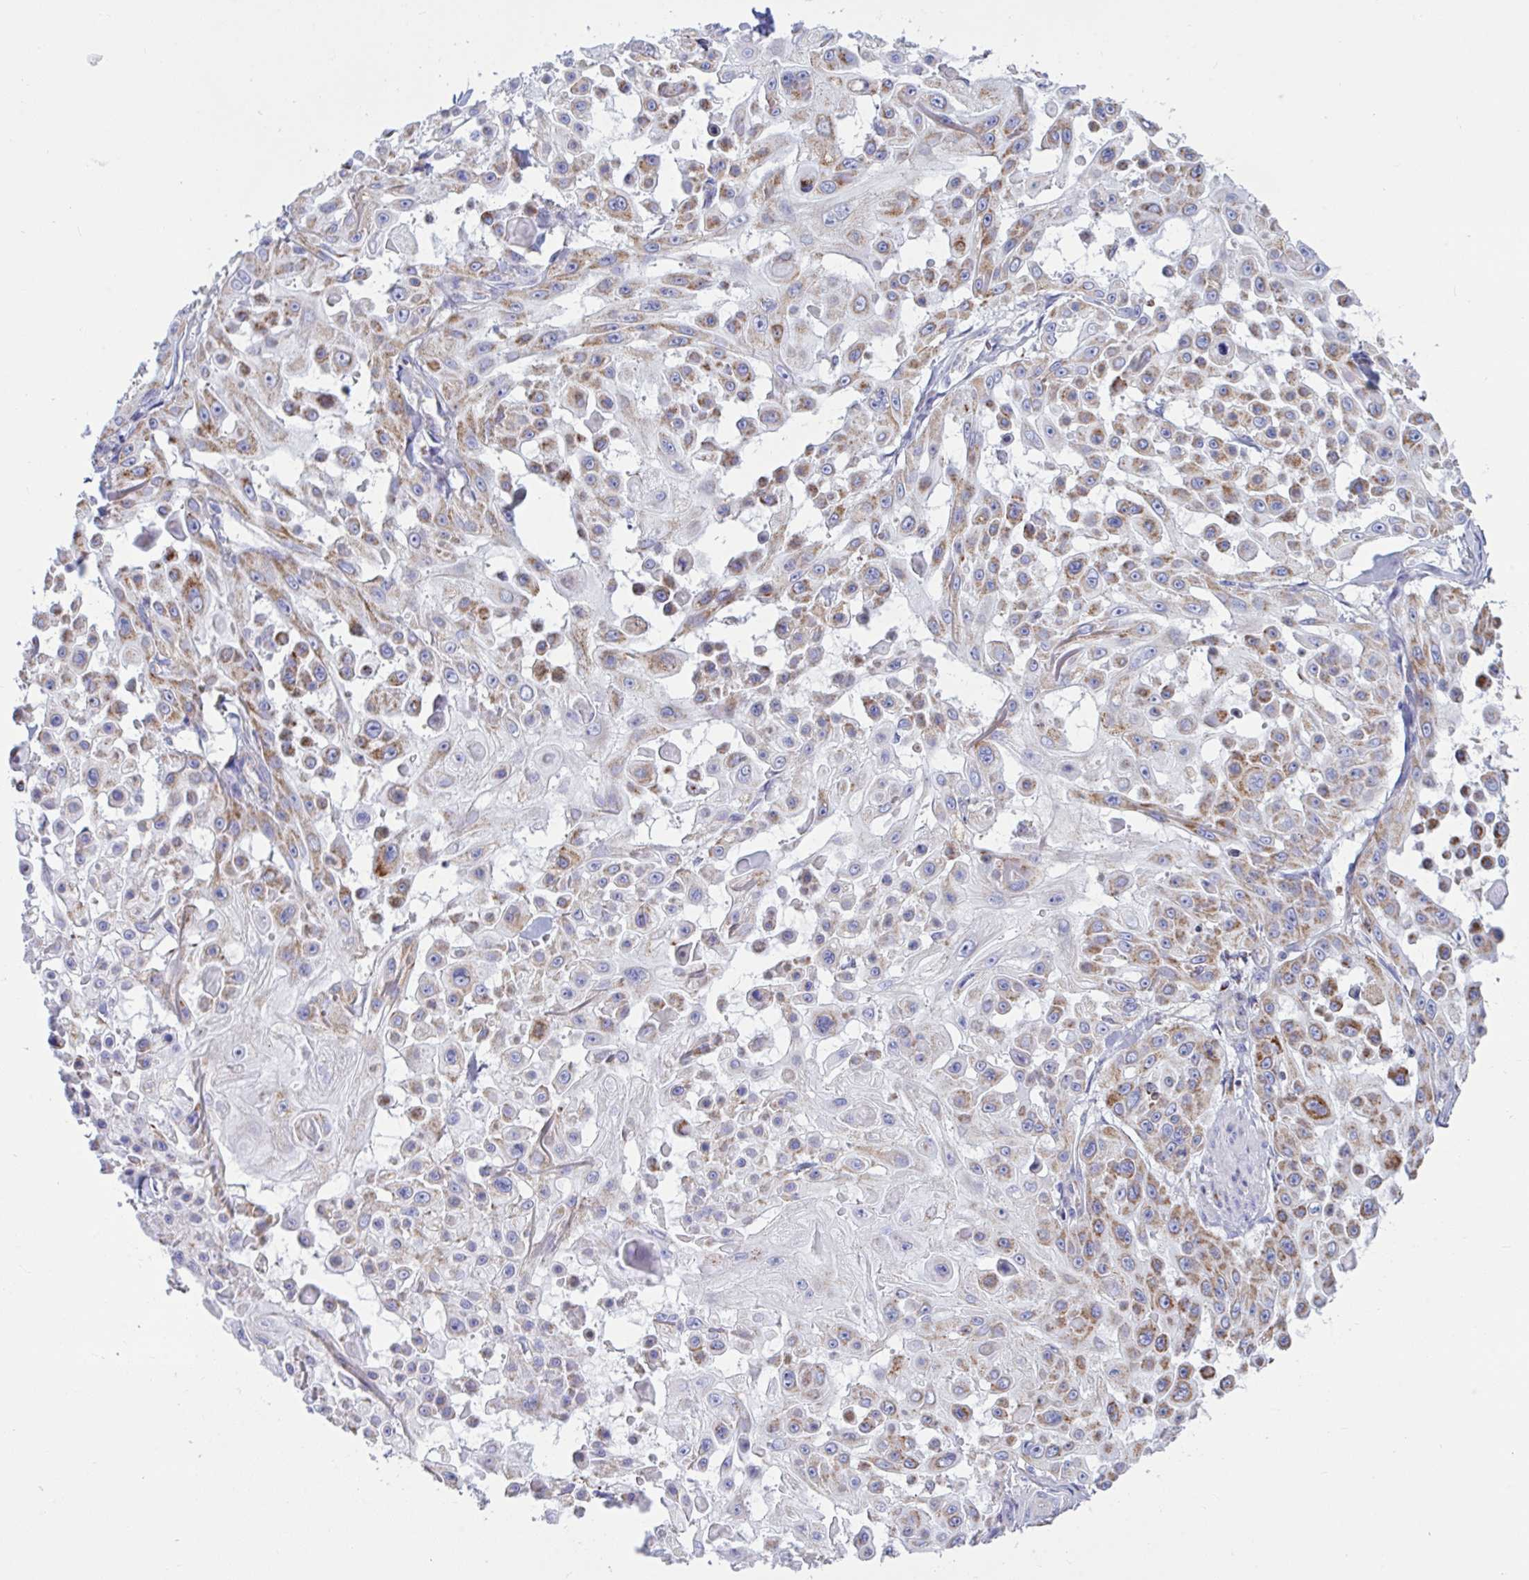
{"staining": {"intensity": "moderate", "quantity": "25%-75%", "location": "cytoplasmic/membranous"}, "tissue": "skin cancer", "cell_type": "Tumor cells", "image_type": "cancer", "snomed": [{"axis": "morphology", "description": "Squamous cell carcinoma, NOS"}, {"axis": "topography", "description": "Skin"}], "caption": "Immunohistochemical staining of human squamous cell carcinoma (skin) reveals moderate cytoplasmic/membranous protein expression in about 25%-75% of tumor cells.", "gene": "HSPE1", "patient": {"sex": "male", "age": 91}}